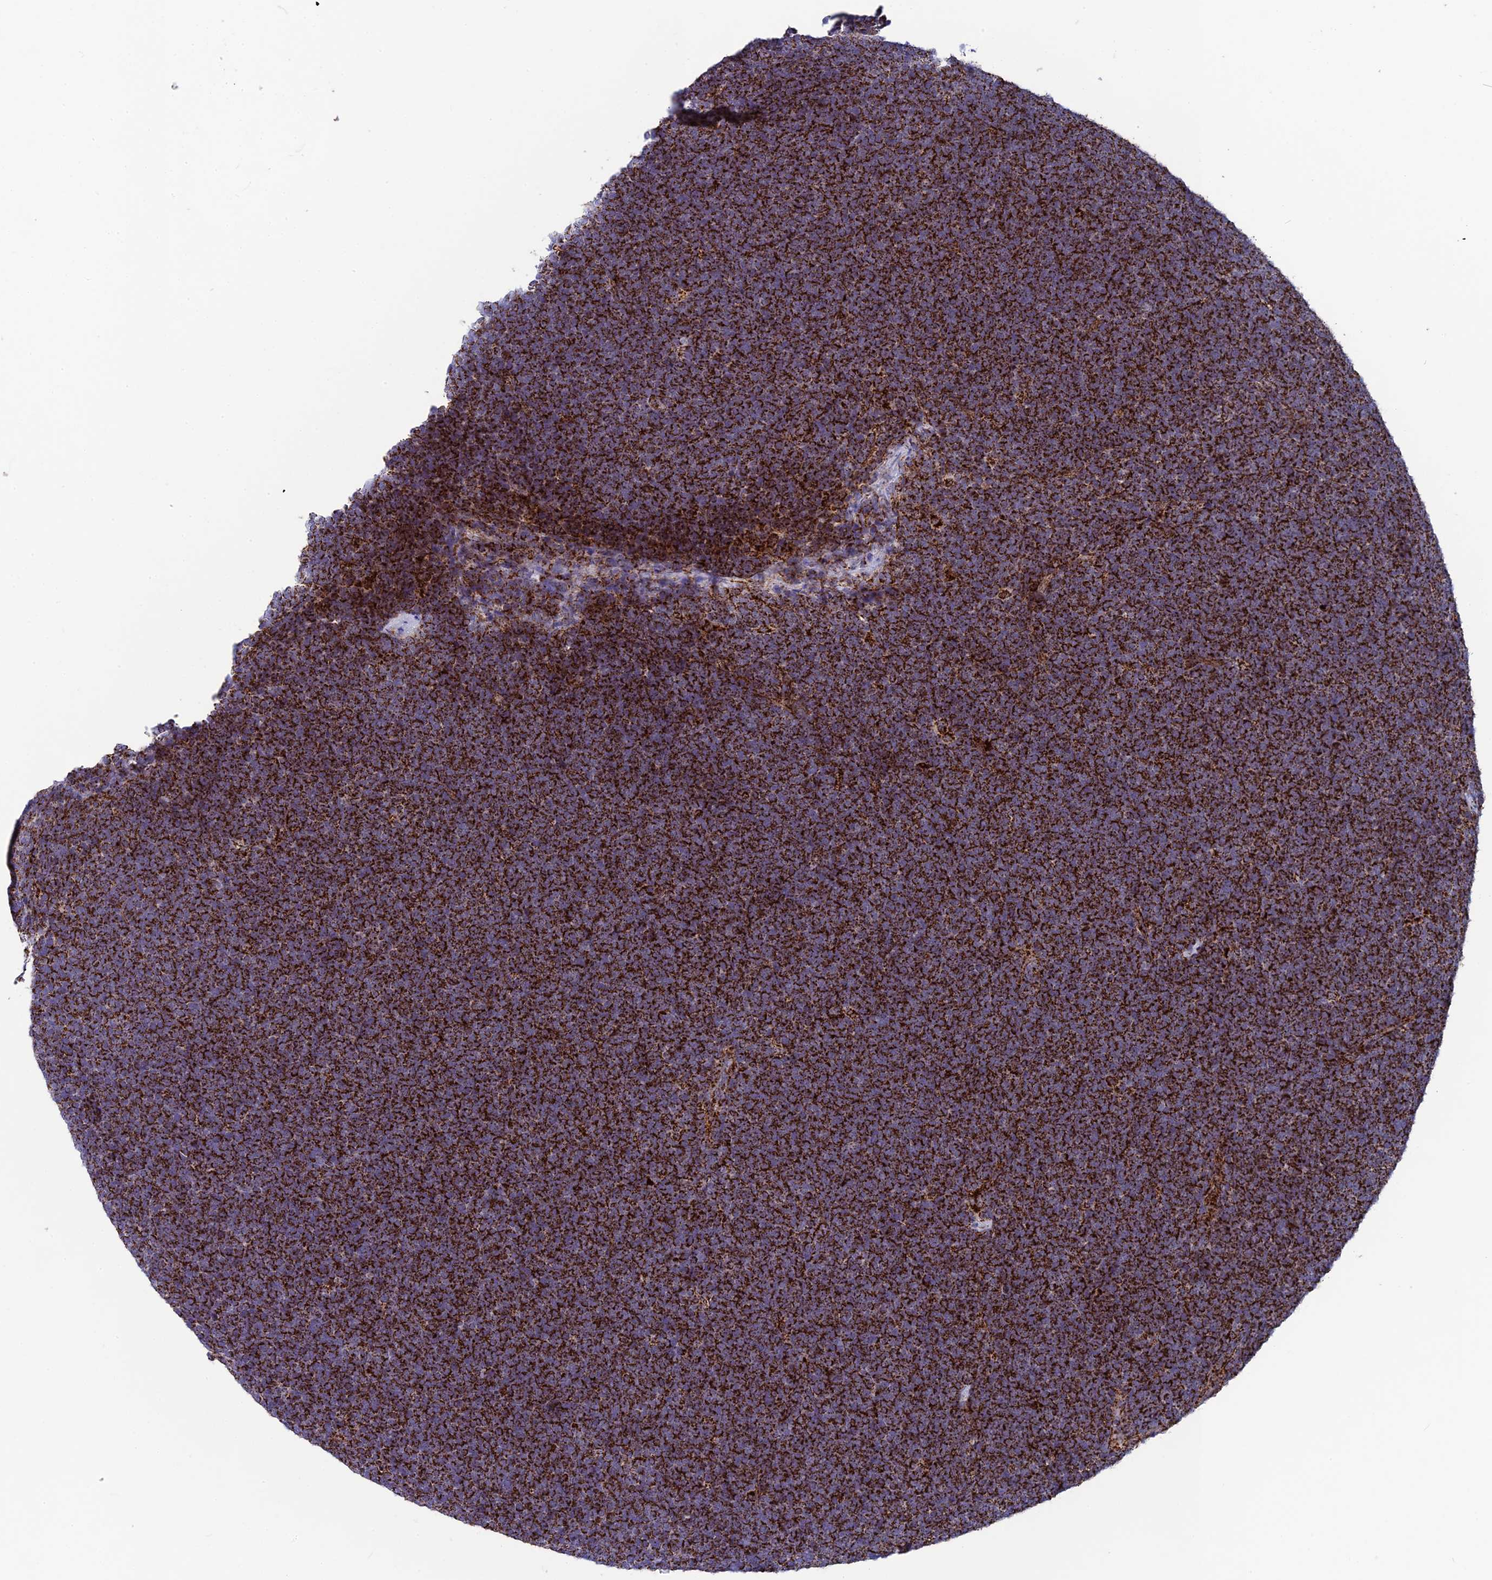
{"staining": {"intensity": "strong", "quantity": ">75%", "location": "cytoplasmic/membranous"}, "tissue": "lymphoma", "cell_type": "Tumor cells", "image_type": "cancer", "snomed": [{"axis": "morphology", "description": "Malignant lymphoma, non-Hodgkin's type, High grade"}, {"axis": "topography", "description": "Lymph node"}], "caption": "Strong cytoplasmic/membranous expression for a protein is seen in about >75% of tumor cells of malignant lymphoma, non-Hodgkin's type (high-grade) using immunohistochemistry.", "gene": "MRPS18B", "patient": {"sex": "male", "age": 13}}